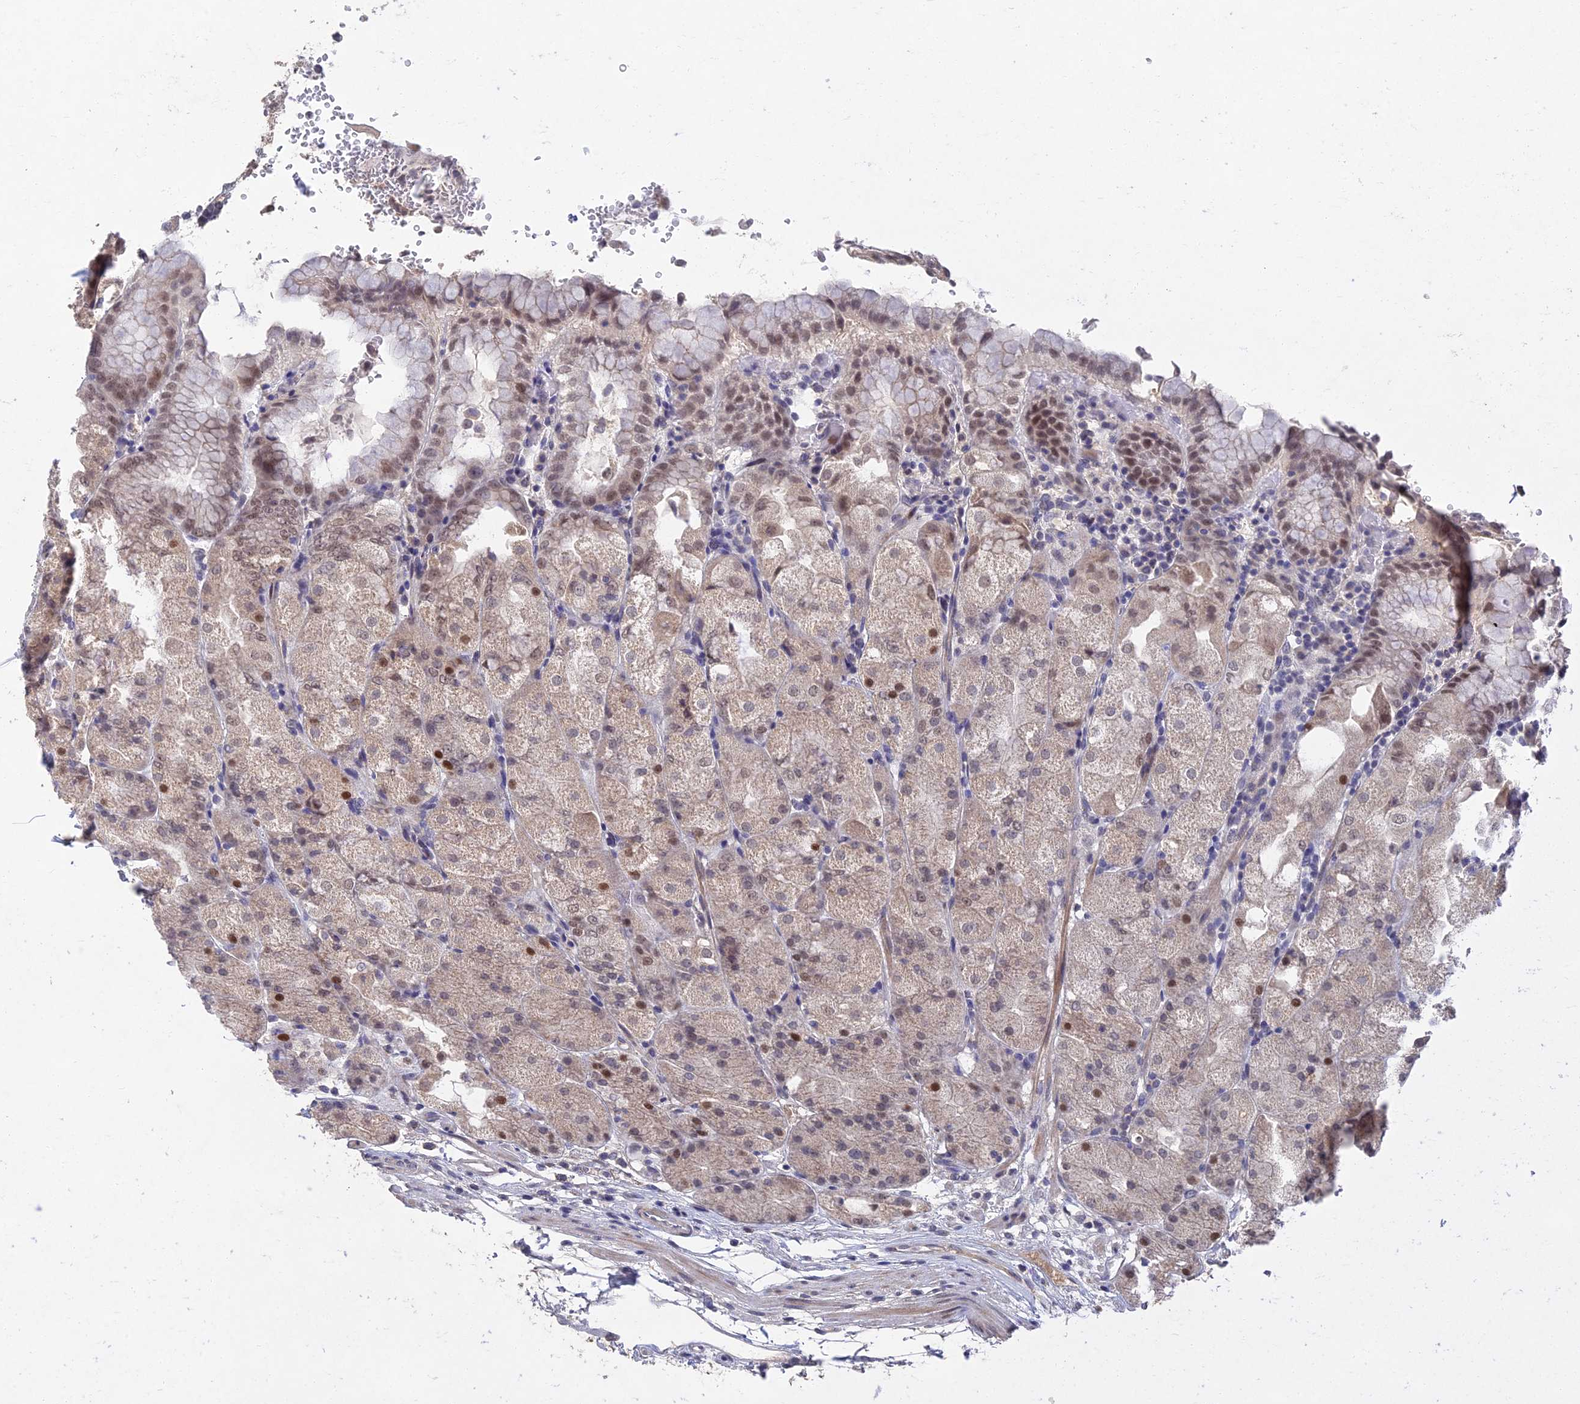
{"staining": {"intensity": "moderate", "quantity": "<25%", "location": "nuclear"}, "tissue": "stomach", "cell_type": "Glandular cells", "image_type": "normal", "snomed": [{"axis": "morphology", "description": "Normal tissue, NOS"}, {"axis": "topography", "description": "Stomach, upper"}, {"axis": "topography", "description": "Stomach, lower"}], "caption": "Protein expression by immunohistochemistry reveals moderate nuclear expression in about <25% of glandular cells in unremarkable stomach.", "gene": "GNA15", "patient": {"sex": "male", "age": 62}}